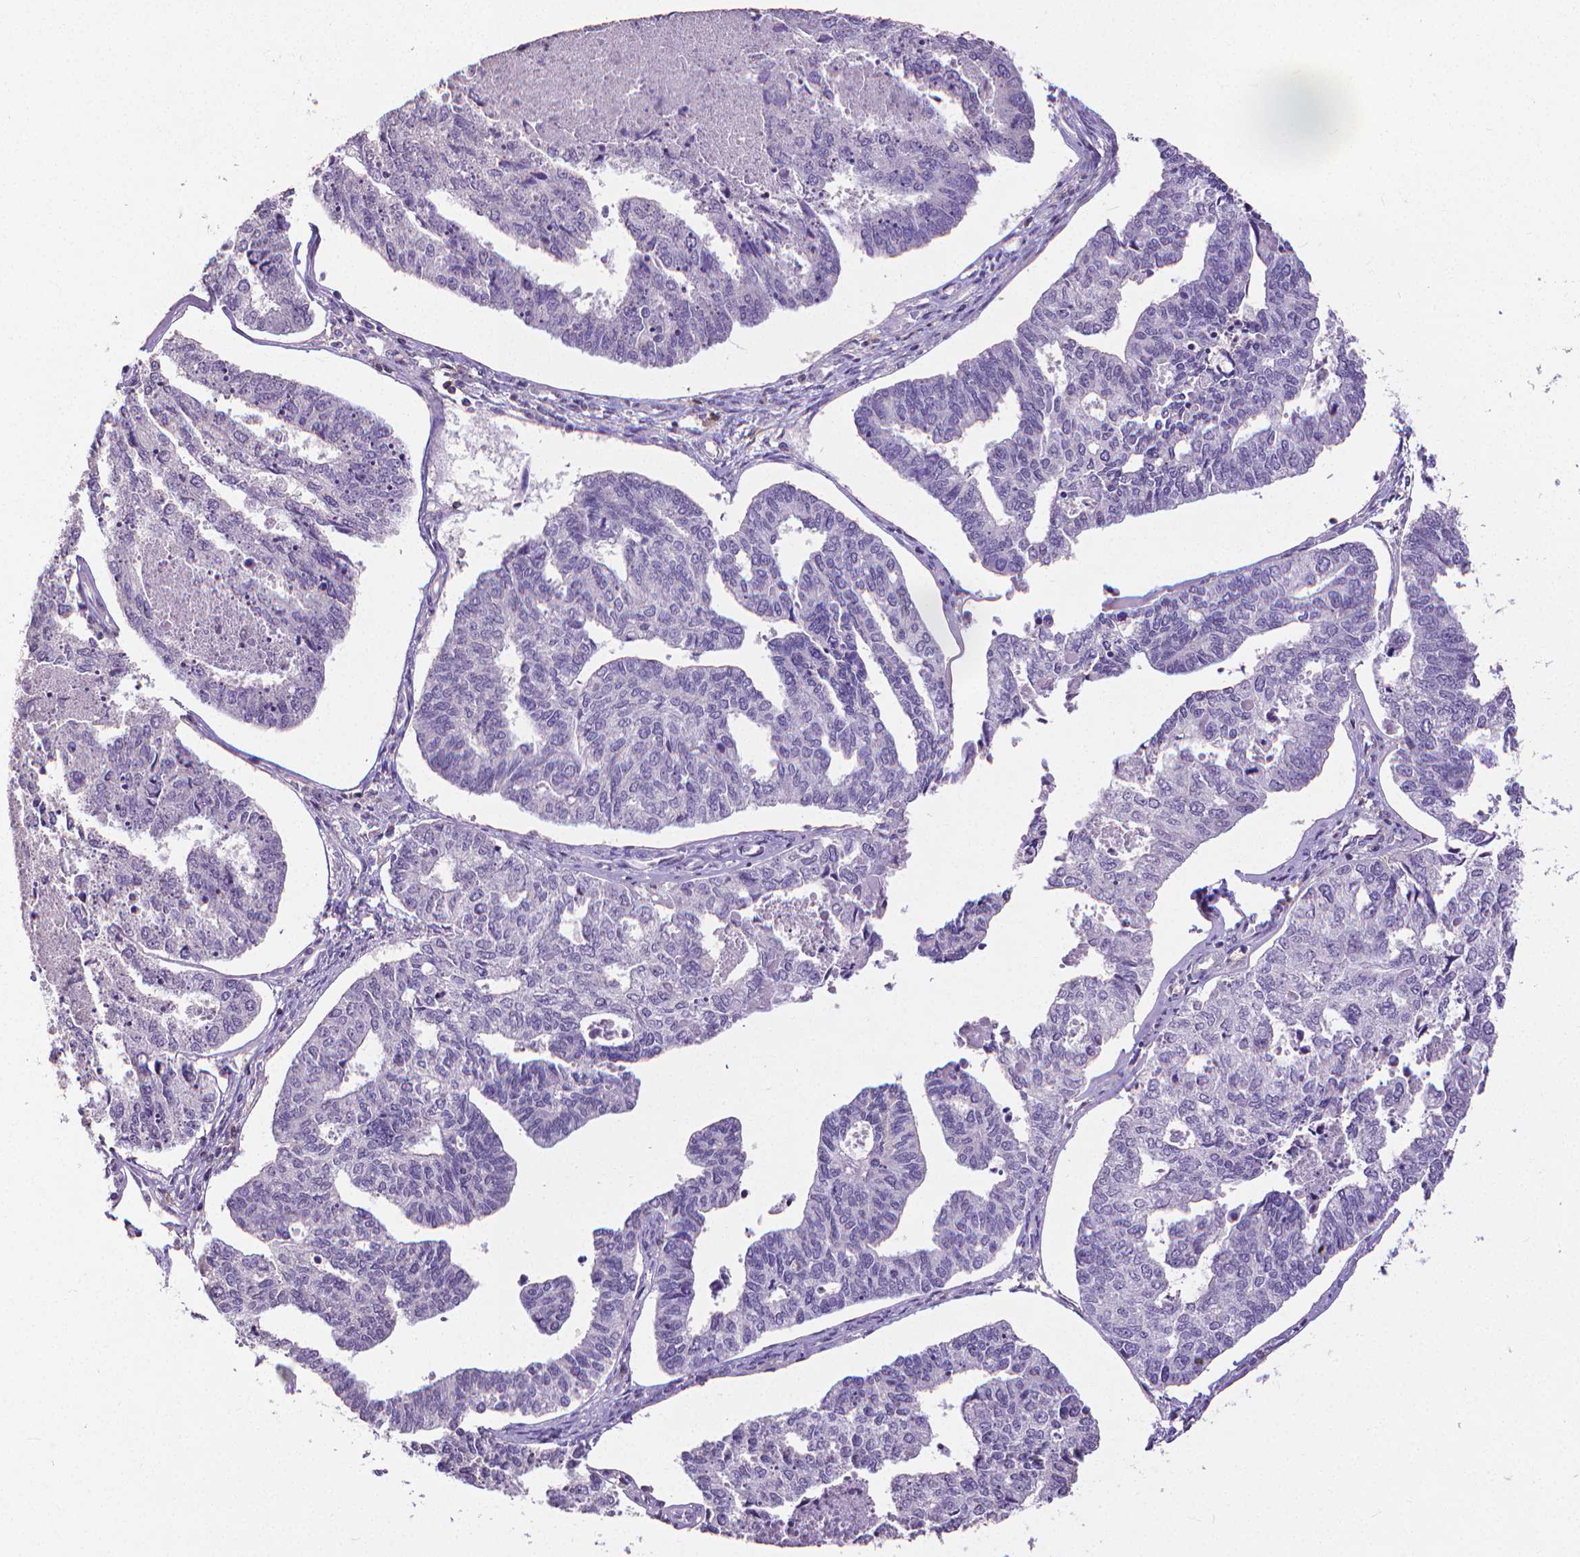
{"staining": {"intensity": "negative", "quantity": "none", "location": "none"}, "tissue": "endometrial cancer", "cell_type": "Tumor cells", "image_type": "cancer", "snomed": [{"axis": "morphology", "description": "Adenocarcinoma, NOS"}, {"axis": "topography", "description": "Endometrium"}], "caption": "Tumor cells show no significant protein expression in endometrial cancer.", "gene": "CD4", "patient": {"sex": "female", "age": 73}}